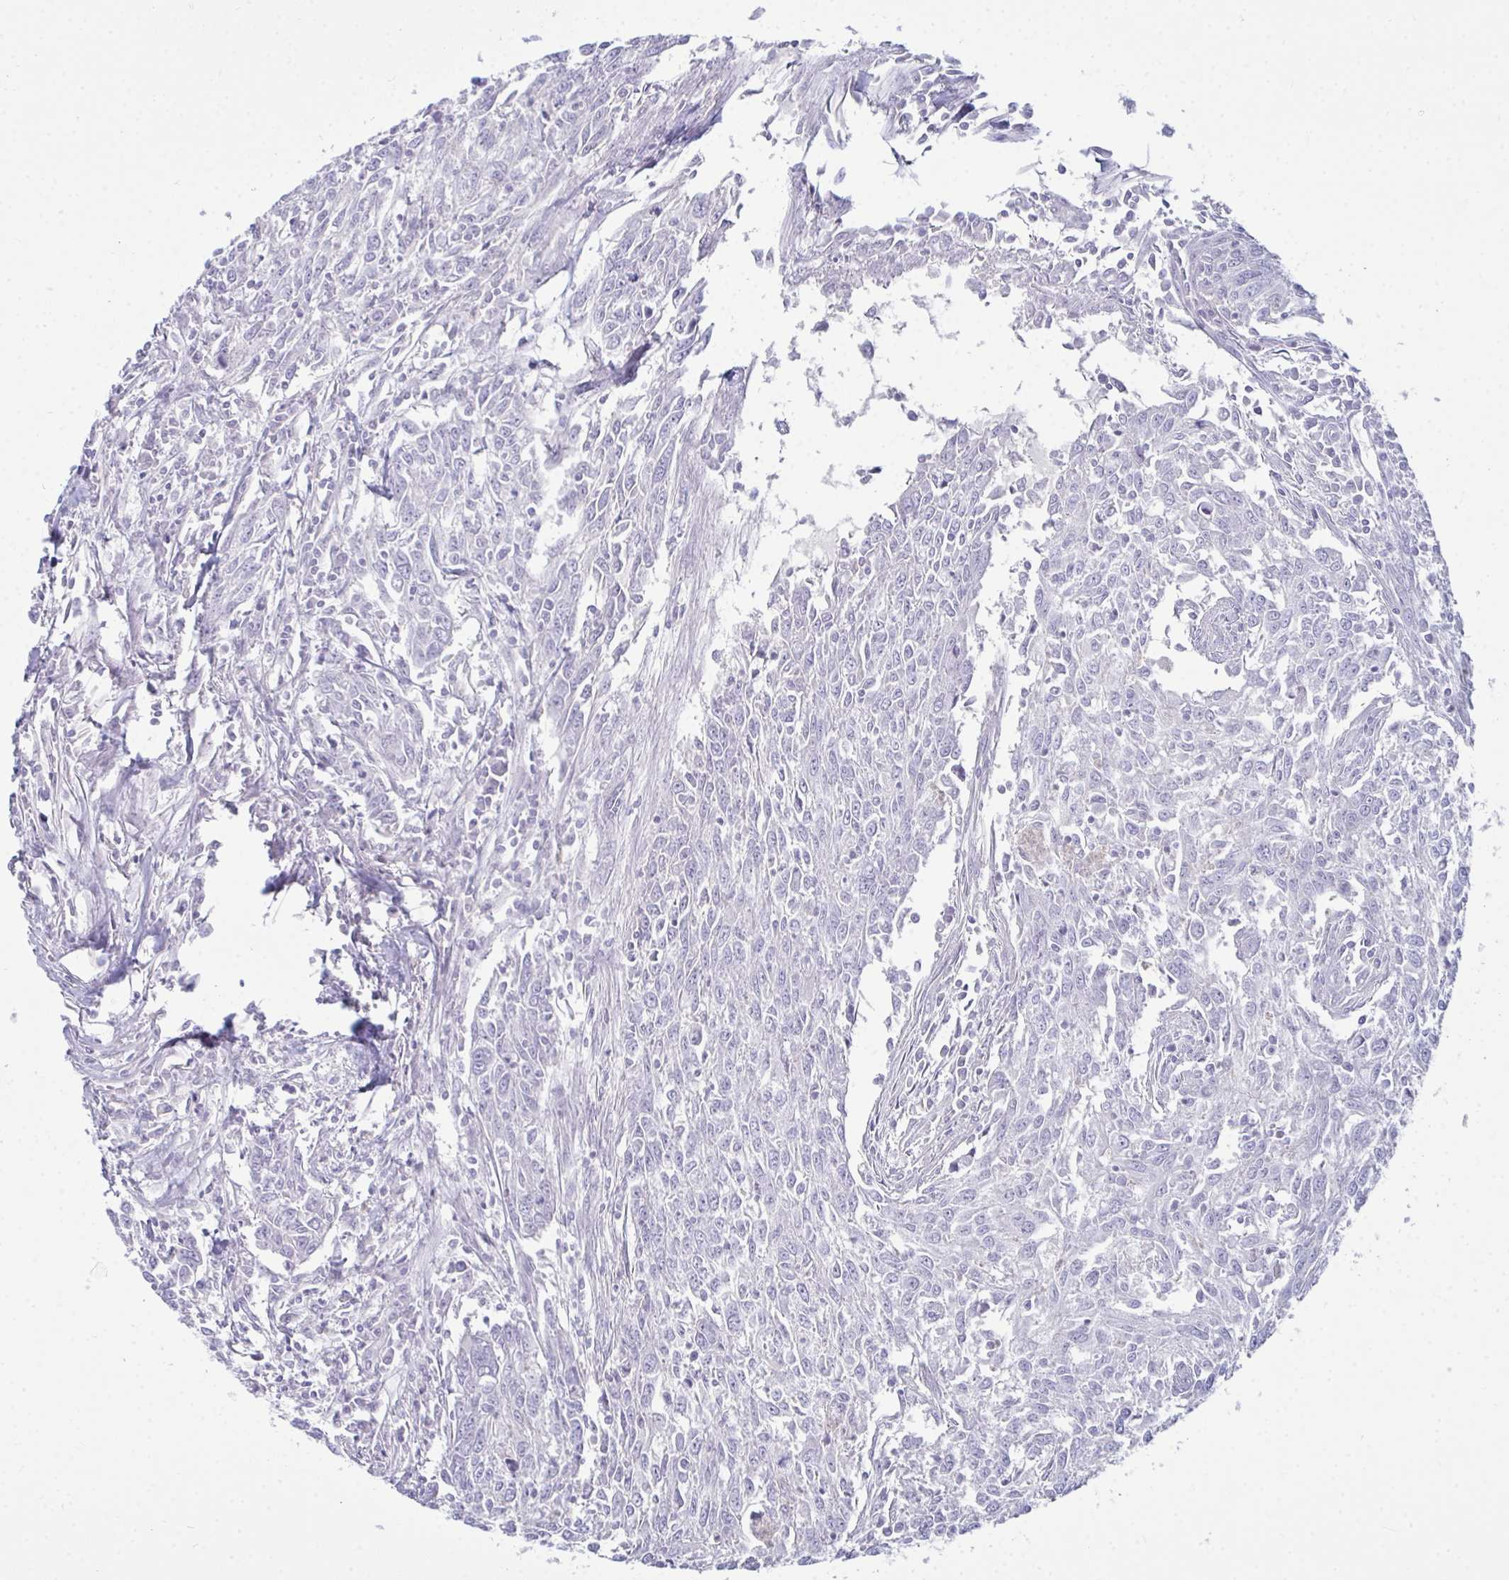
{"staining": {"intensity": "negative", "quantity": "none", "location": "none"}, "tissue": "breast cancer", "cell_type": "Tumor cells", "image_type": "cancer", "snomed": [{"axis": "morphology", "description": "Duct carcinoma"}, {"axis": "topography", "description": "Breast"}], "caption": "A photomicrograph of human infiltrating ductal carcinoma (breast) is negative for staining in tumor cells.", "gene": "SERPINB10", "patient": {"sex": "female", "age": 50}}